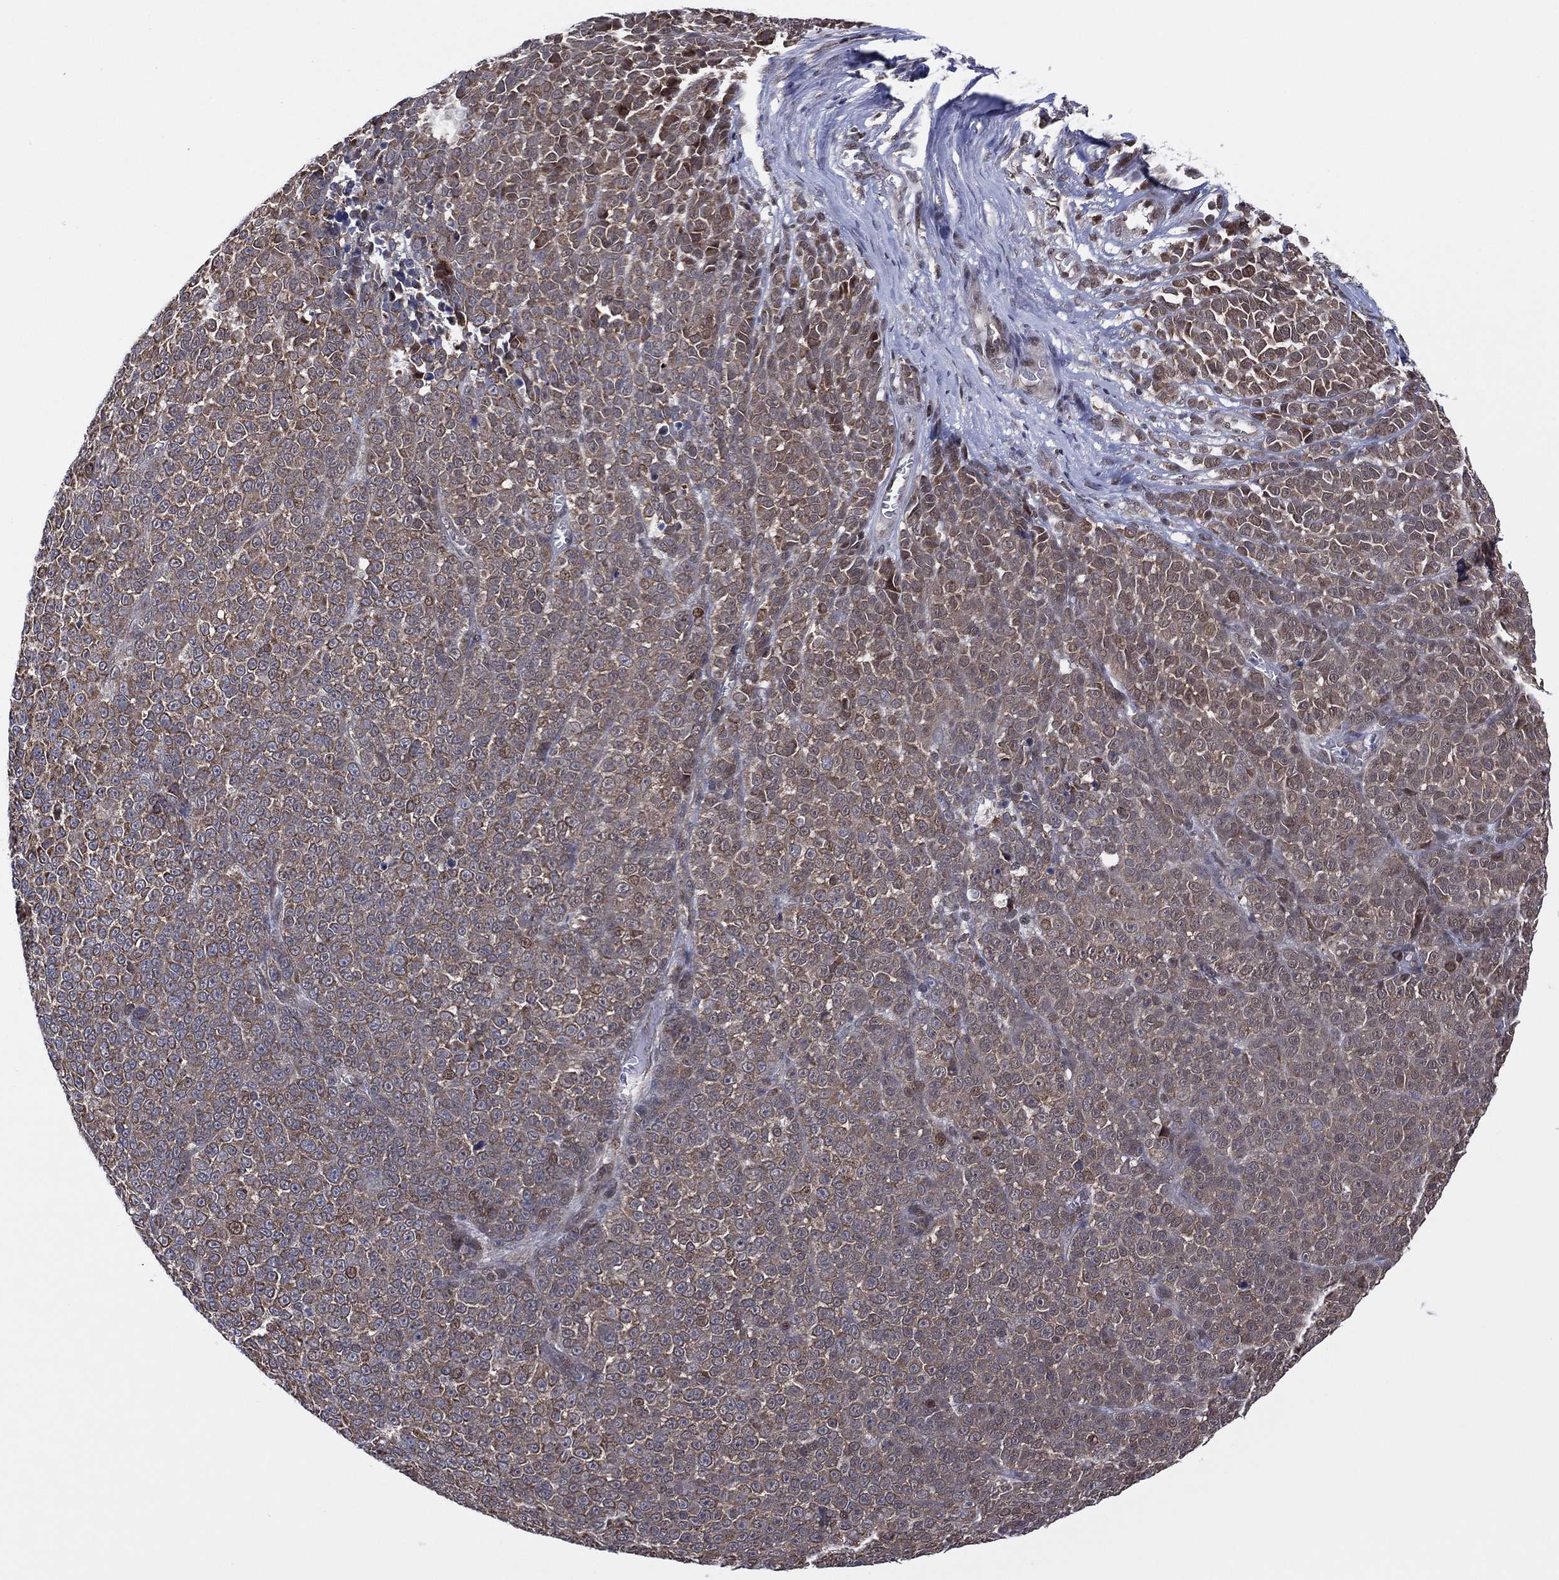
{"staining": {"intensity": "weak", "quantity": "25%-75%", "location": "cytoplasmic/membranous"}, "tissue": "melanoma", "cell_type": "Tumor cells", "image_type": "cancer", "snomed": [{"axis": "morphology", "description": "Malignant melanoma, NOS"}, {"axis": "topography", "description": "Skin"}], "caption": "Immunohistochemistry photomicrograph of human melanoma stained for a protein (brown), which exhibits low levels of weak cytoplasmic/membranous expression in approximately 25%-75% of tumor cells.", "gene": "PIDD1", "patient": {"sex": "female", "age": 95}}